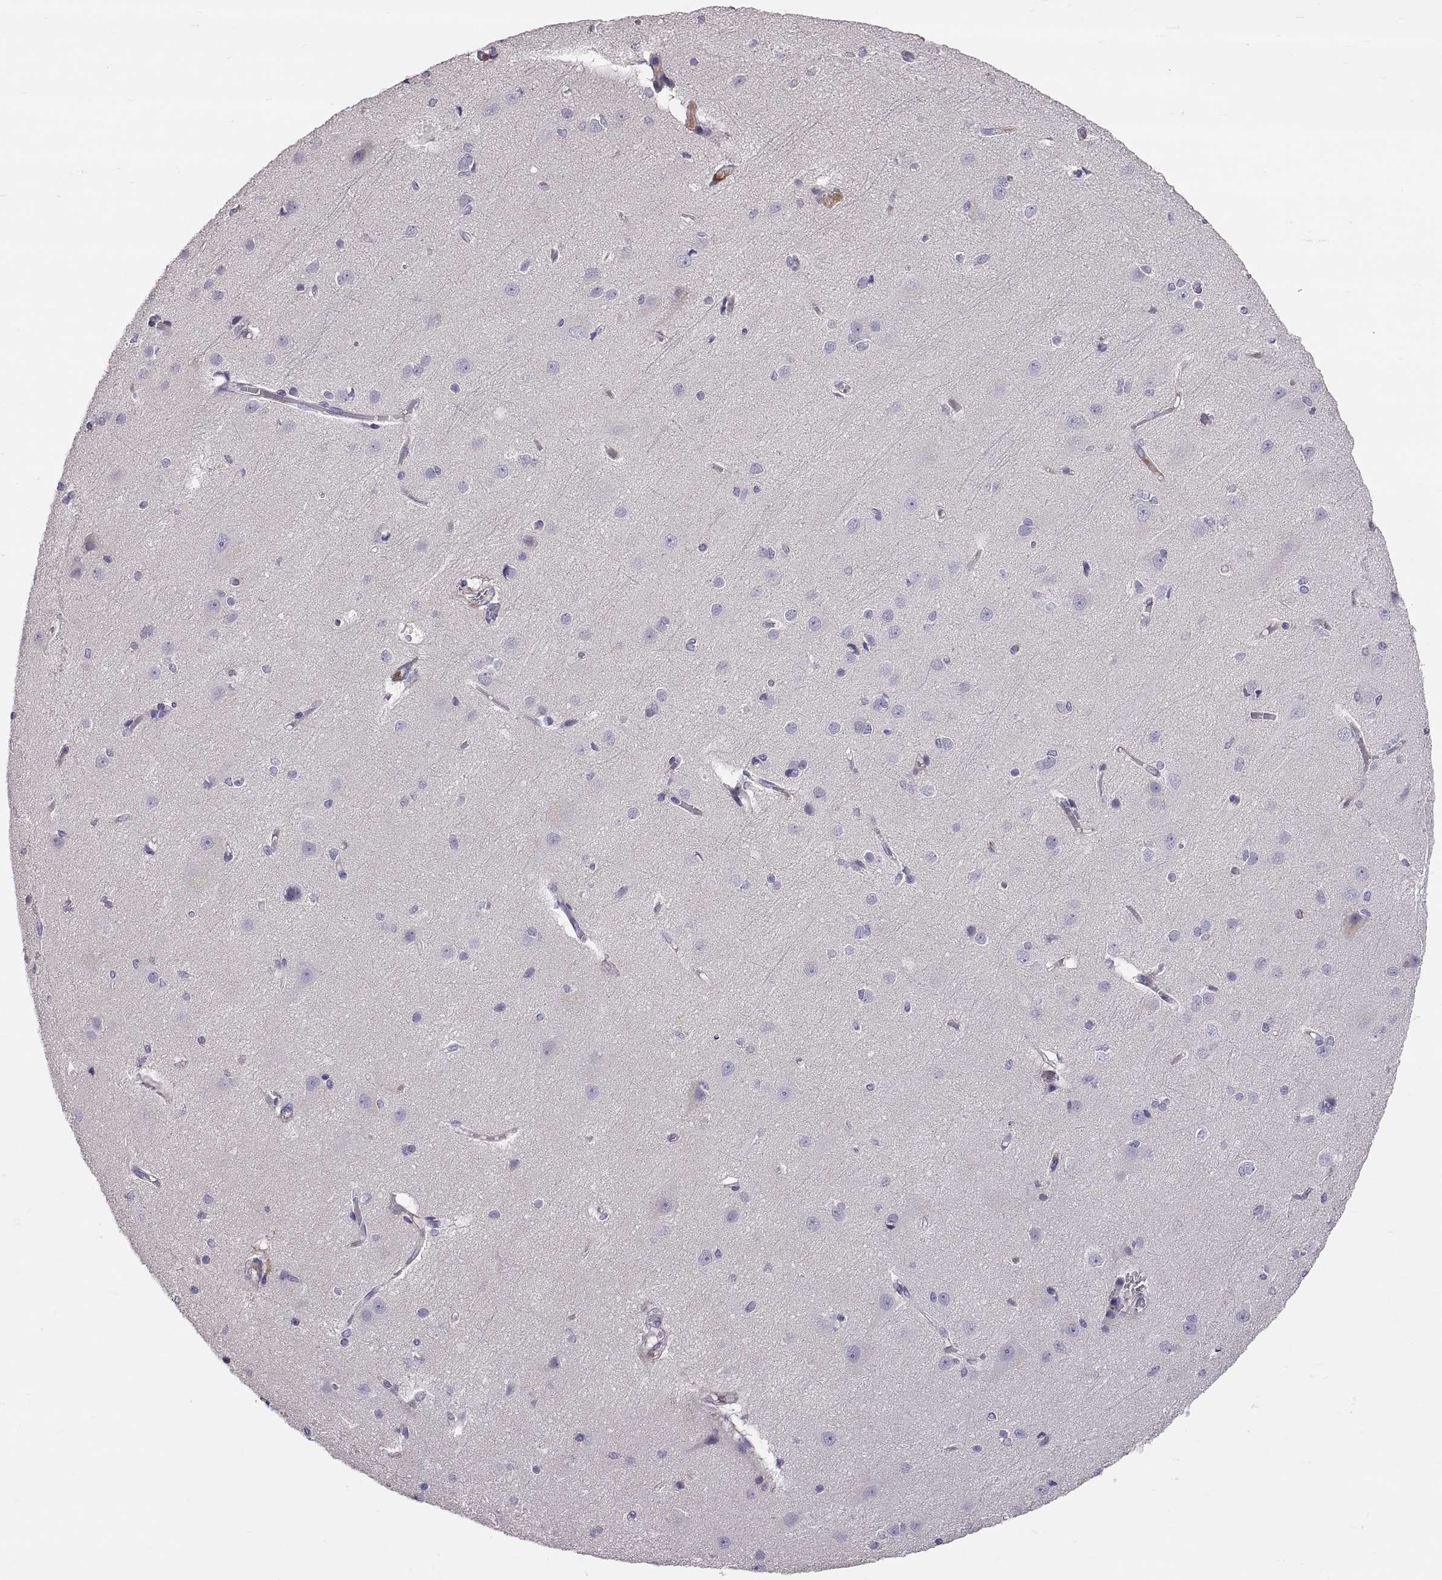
{"staining": {"intensity": "negative", "quantity": "none", "location": "none"}, "tissue": "cerebral cortex", "cell_type": "Endothelial cells", "image_type": "normal", "snomed": [{"axis": "morphology", "description": "Normal tissue, NOS"}, {"axis": "topography", "description": "Cerebral cortex"}], "caption": "DAB immunohistochemical staining of benign cerebral cortex demonstrates no significant staining in endothelial cells. (IHC, brightfield microscopy, high magnification).", "gene": "ADAM32", "patient": {"sex": "male", "age": 37}}